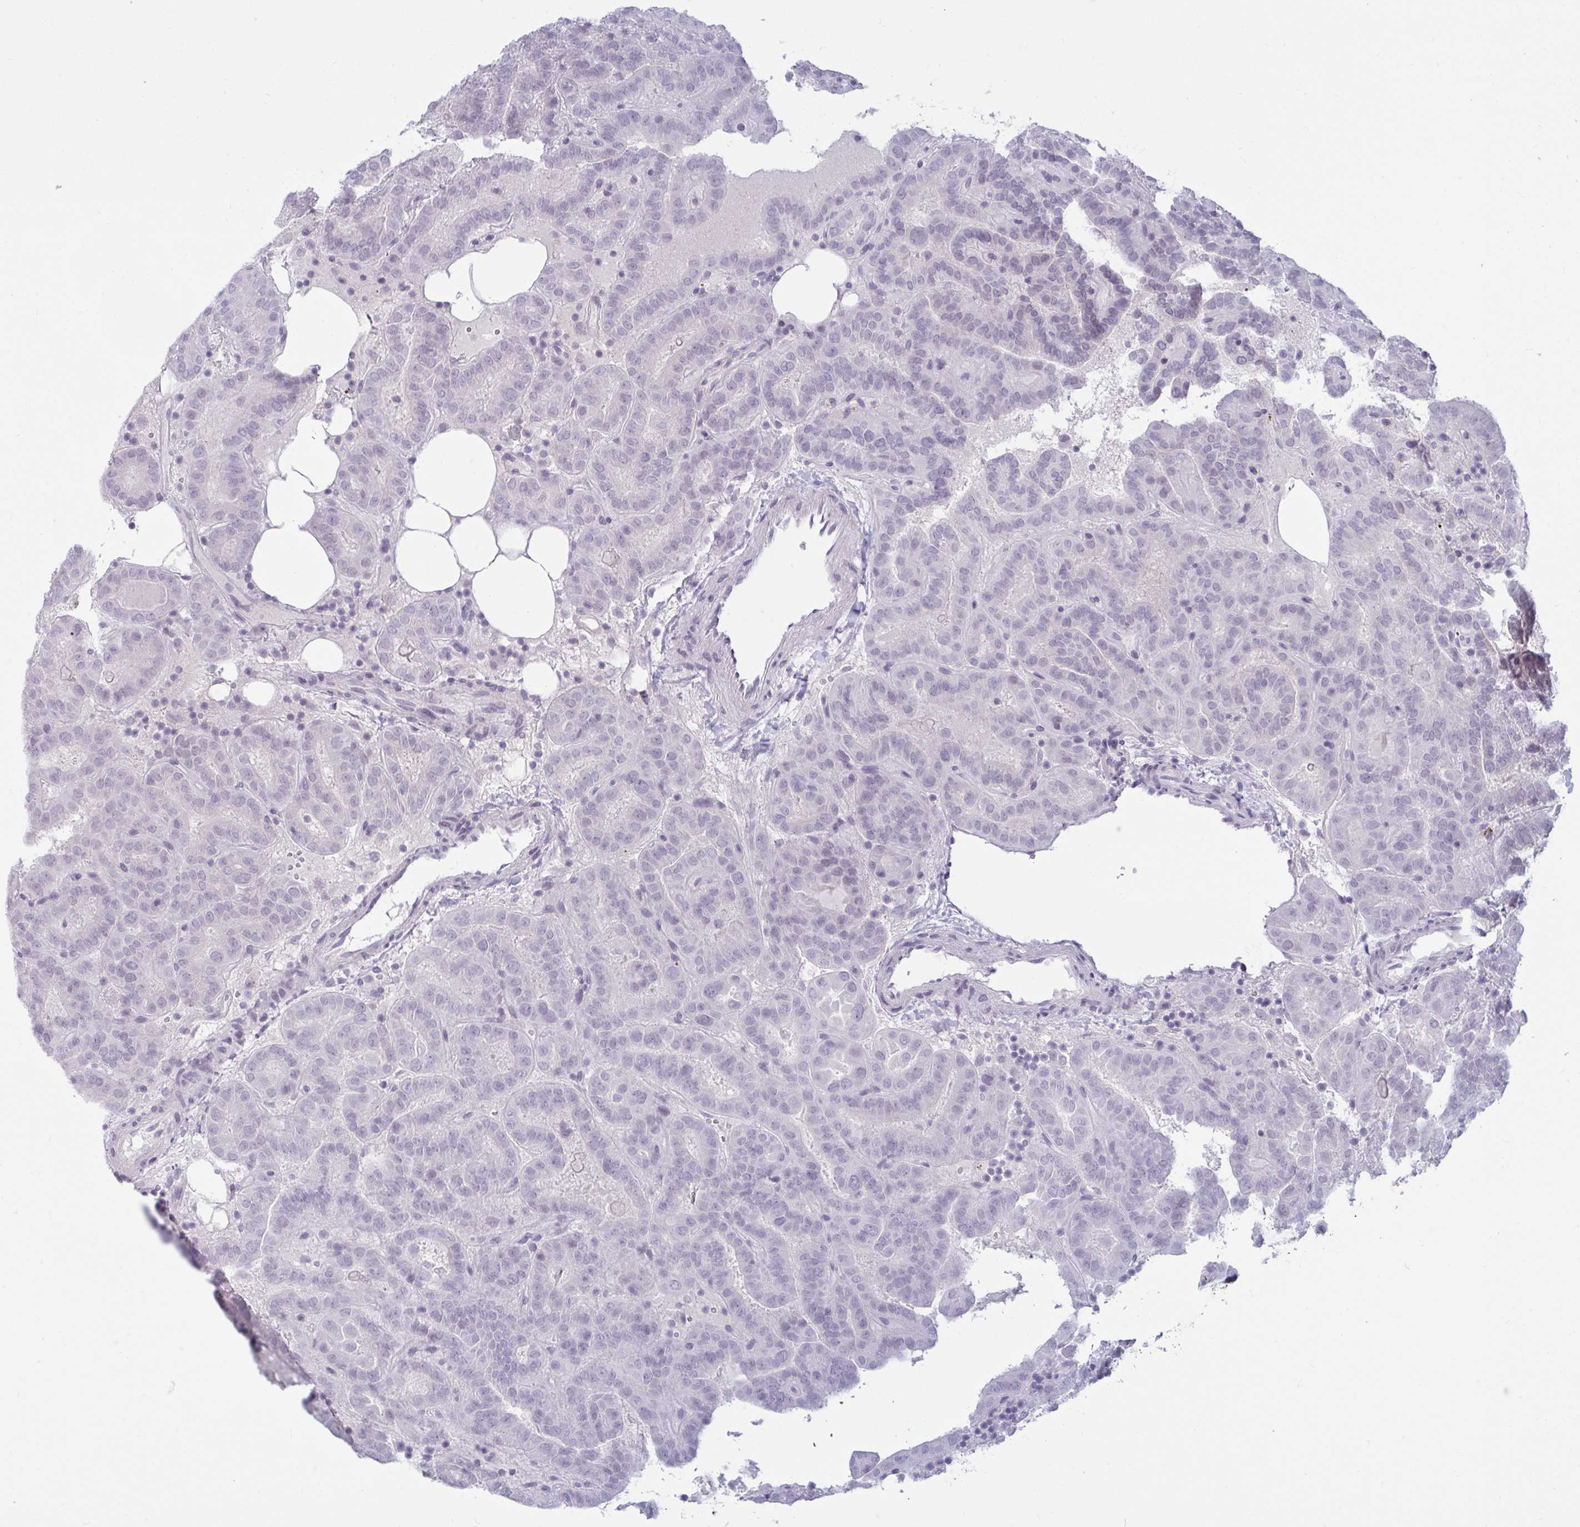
{"staining": {"intensity": "negative", "quantity": "none", "location": "none"}, "tissue": "thyroid cancer", "cell_type": "Tumor cells", "image_type": "cancer", "snomed": [{"axis": "morphology", "description": "Papillary adenocarcinoma, NOS"}, {"axis": "topography", "description": "Thyroid gland"}], "caption": "Immunohistochemistry (IHC) of thyroid cancer (papillary adenocarcinoma) demonstrates no staining in tumor cells.", "gene": "TBC1D4", "patient": {"sex": "female", "age": 46}}